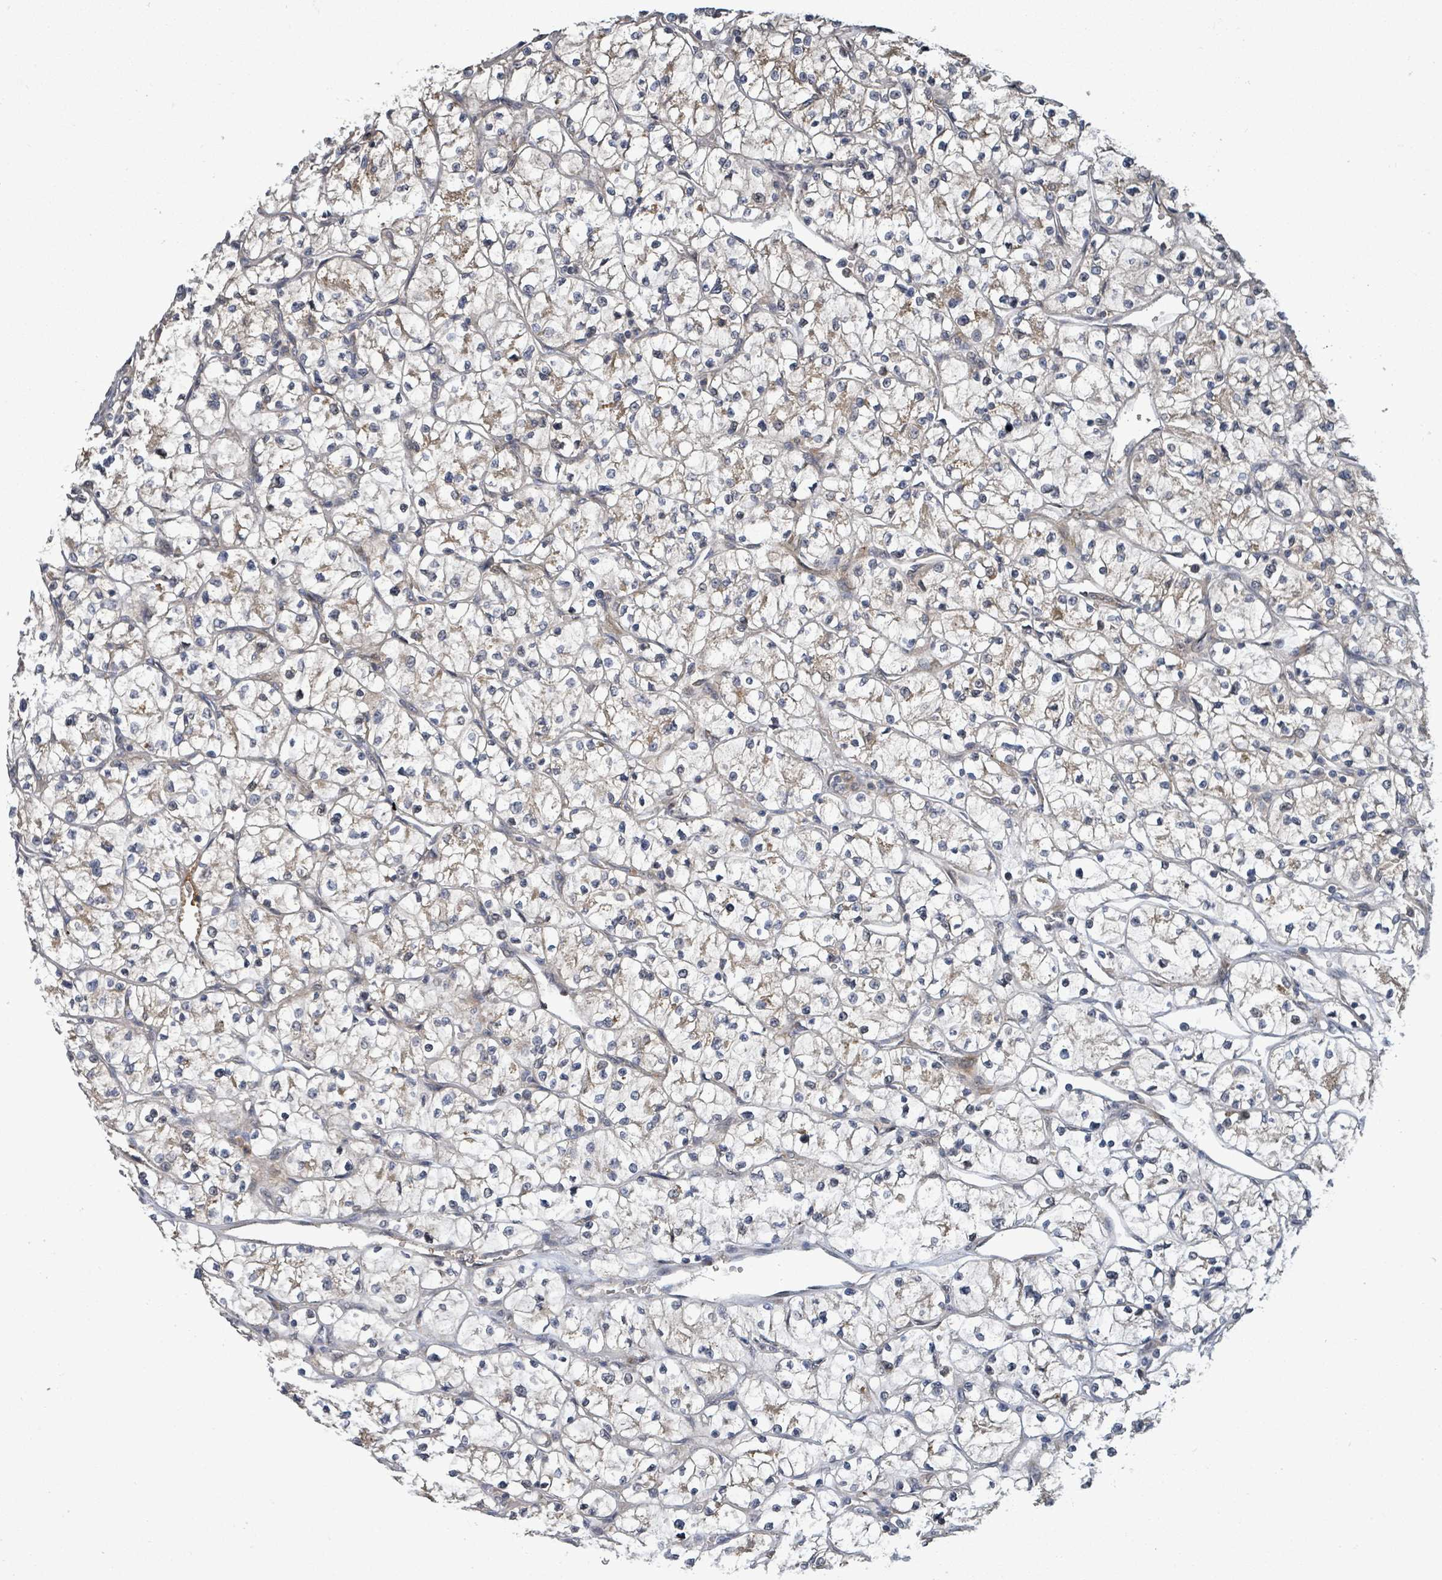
{"staining": {"intensity": "weak", "quantity": "<25%", "location": "cytoplasmic/membranous"}, "tissue": "renal cancer", "cell_type": "Tumor cells", "image_type": "cancer", "snomed": [{"axis": "morphology", "description": "Adenocarcinoma, NOS"}, {"axis": "topography", "description": "Kidney"}], "caption": "Photomicrograph shows no significant protein positivity in tumor cells of adenocarcinoma (renal).", "gene": "STARD4", "patient": {"sex": "female", "age": 64}}